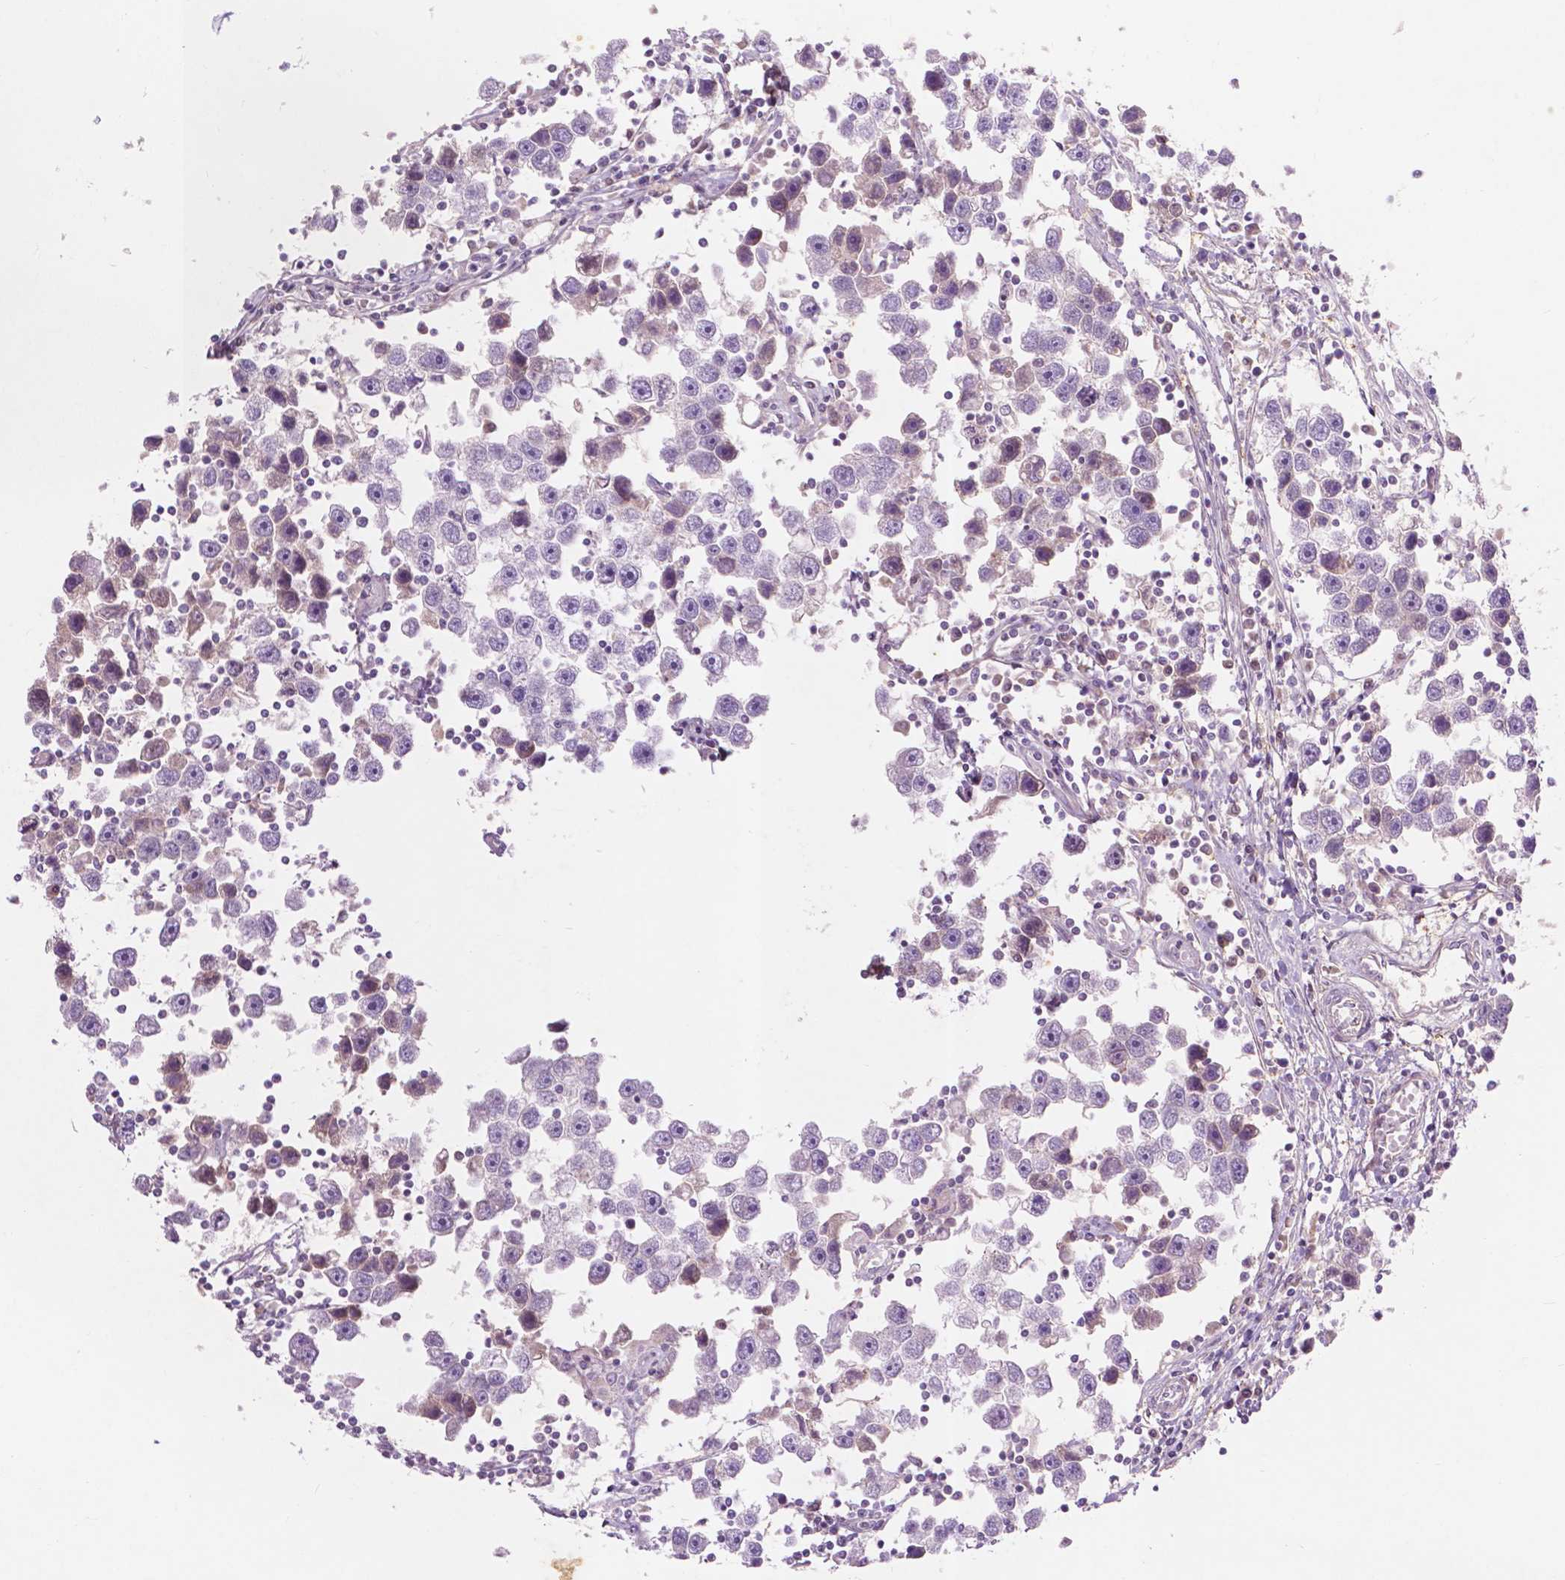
{"staining": {"intensity": "negative", "quantity": "none", "location": "none"}, "tissue": "testis cancer", "cell_type": "Tumor cells", "image_type": "cancer", "snomed": [{"axis": "morphology", "description": "Seminoma, NOS"}, {"axis": "topography", "description": "Testis"}], "caption": "This is an immunohistochemistry image of human testis cancer (seminoma). There is no staining in tumor cells.", "gene": "GPR37", "patient": {"sex": "male", "age": 30}}